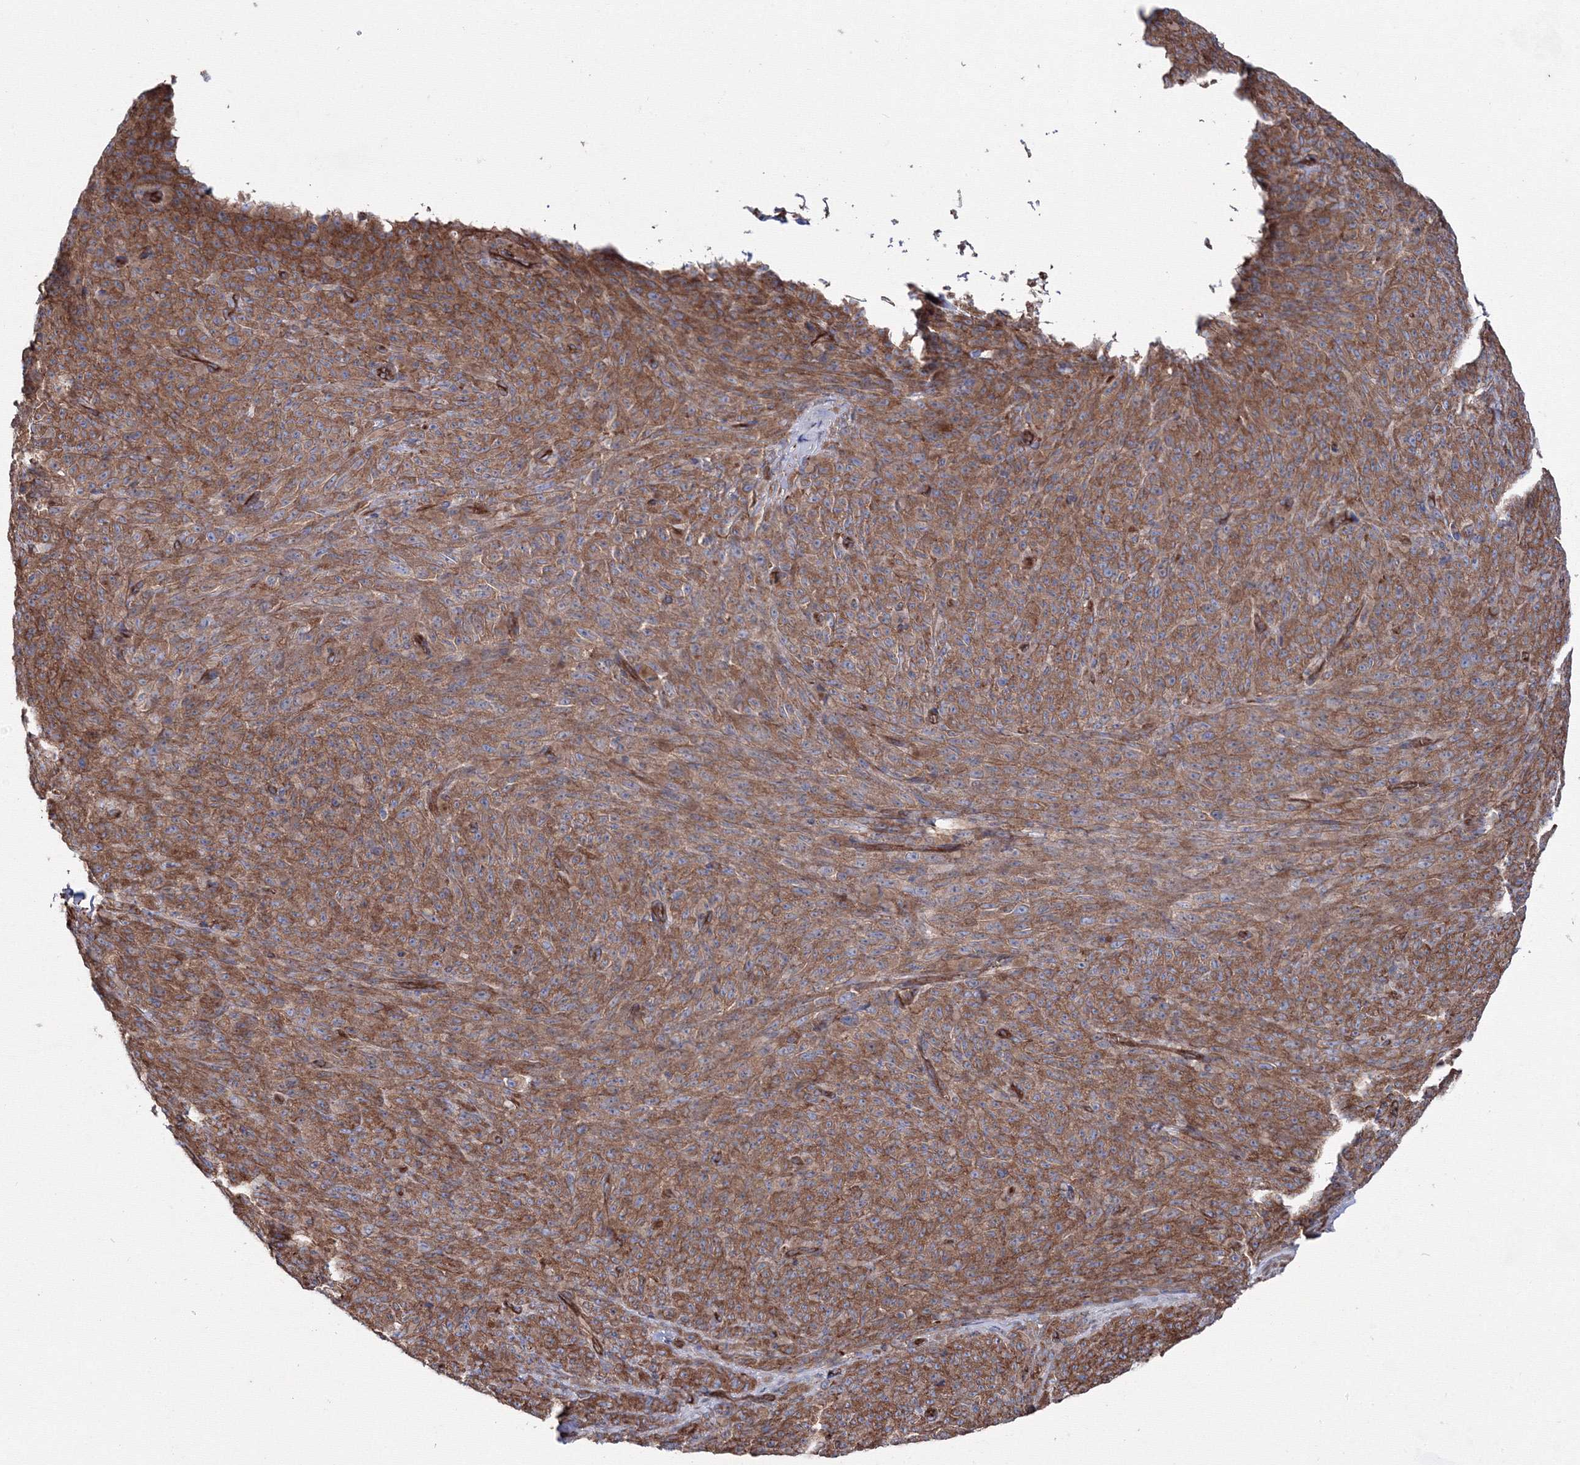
{"staining": {"intensity": "moderate", "quantity": ">75%", "location": "cytoplasmic/membranous"}, "tissue": "melanoma", "cell_type": "Tumor cells", "image_type": "cancer", "snomed": [{"axis": "morphology", "description": "Malignant melanoma, NOS"}, {"axis": "topography", "description": "Skin"}], "caption": "Human malignant melanoma stained with a protein marker shows moderate staining in tumor cells.", "gene": "ANKRD37", "patient": {"sex": "female", "age": 82}}